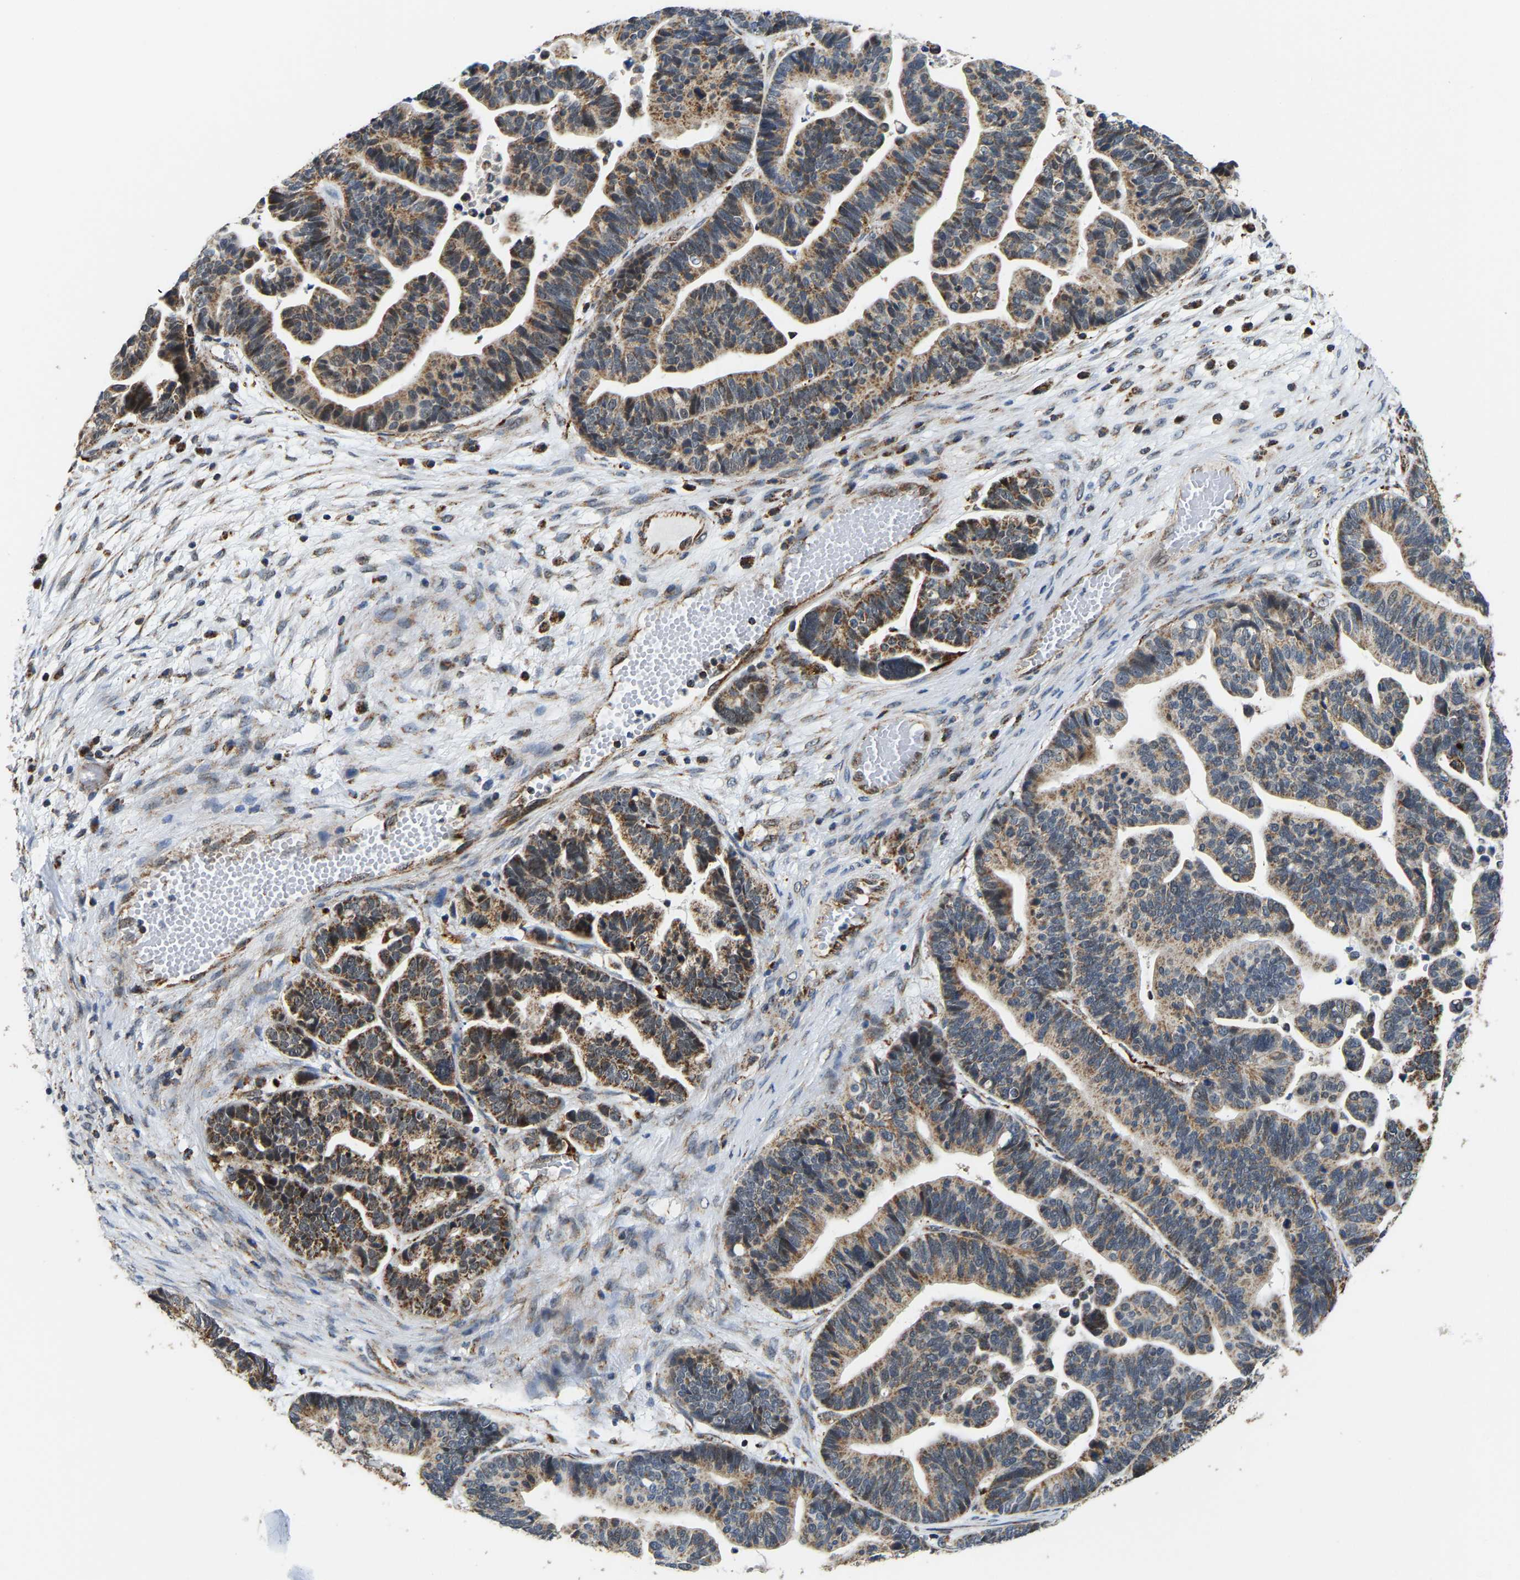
{"staining": {"intensity": "moderate", "quantity": ">75%", "location": "cytoplasmic/membranous"}, "tissue": "ovarian cancer", "cell_type": "Tumor cells", "image_type": "cancer", "snomed": [{"axis": "morphology", "description": "Cystadenocarcinoma, serous, NOS"}, {"axis": "topography", "description": "Ovary"}], "caption": "Ovarian serous cystadenocarcinoma tissue reveals moderate cytoplasmic/membranous staining in about >75% of tumor cells, visualized by immunohistochemistry.", "gene": "GIMAP7", "patient": {"sex": "female", "age": 56}}